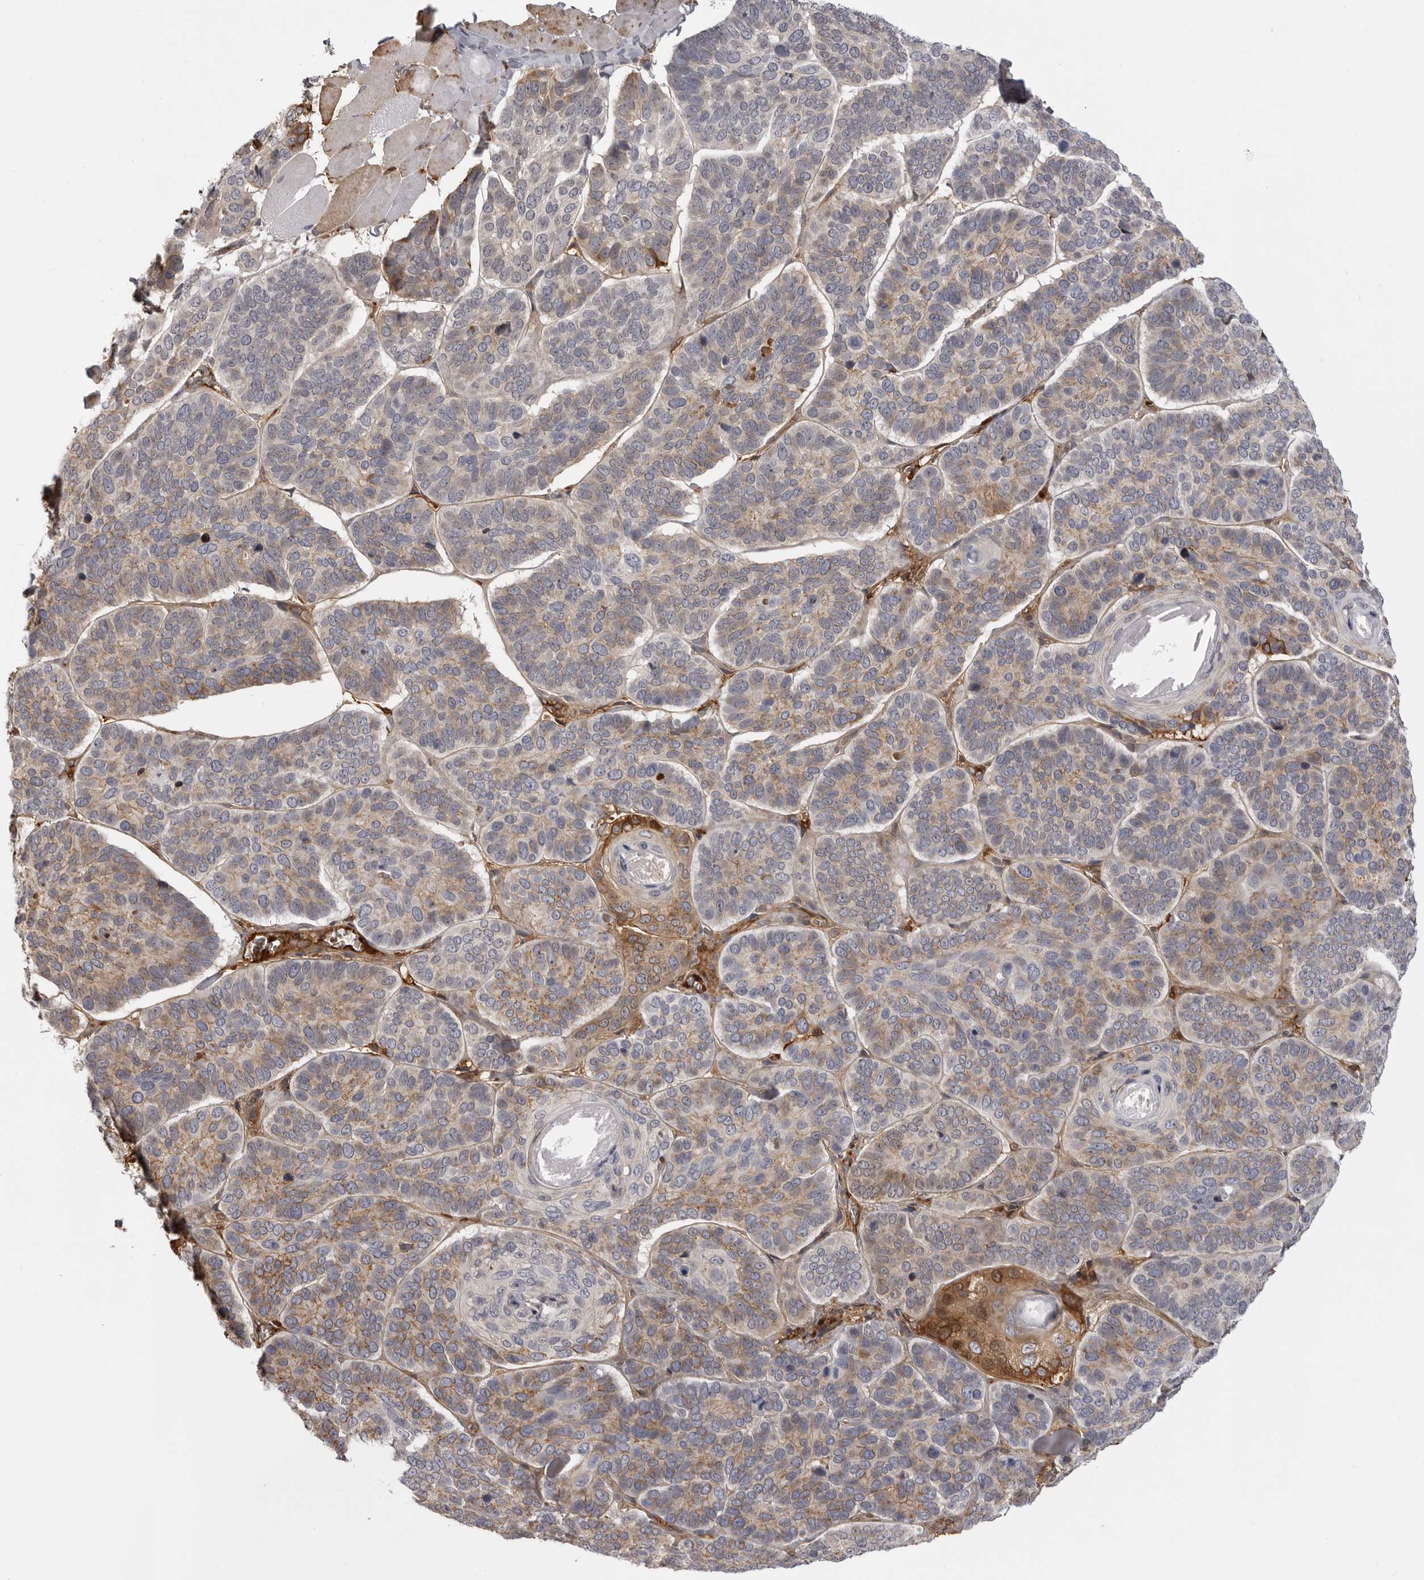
{"staining": {"intensity": "moderate", "quantity": "25%-75%", "location": "cytoplasmic/membranous"}, "tissue": "skin cancer", "cell_type": "Tumor cells", "image_type": "cancer", "snomed": [{"axis": "morphology", "description": "Basal cell carcinoma"}, {"axis": "topography", "description": "Skin"}], "caption": "Immunohistochemistry (IHC) micrograph of neoplastic tissue: human basal cell carcinoma (skin) stained using IHC demonstrates medium levels of moderate protein expression localized specifically in the cytoplasmic/membranous of tumor cells, appearing as a cytoplasmic/membranous brown color.", "gene": "PLEKHF2", "patient": {"sex": "male", "age": 62}}